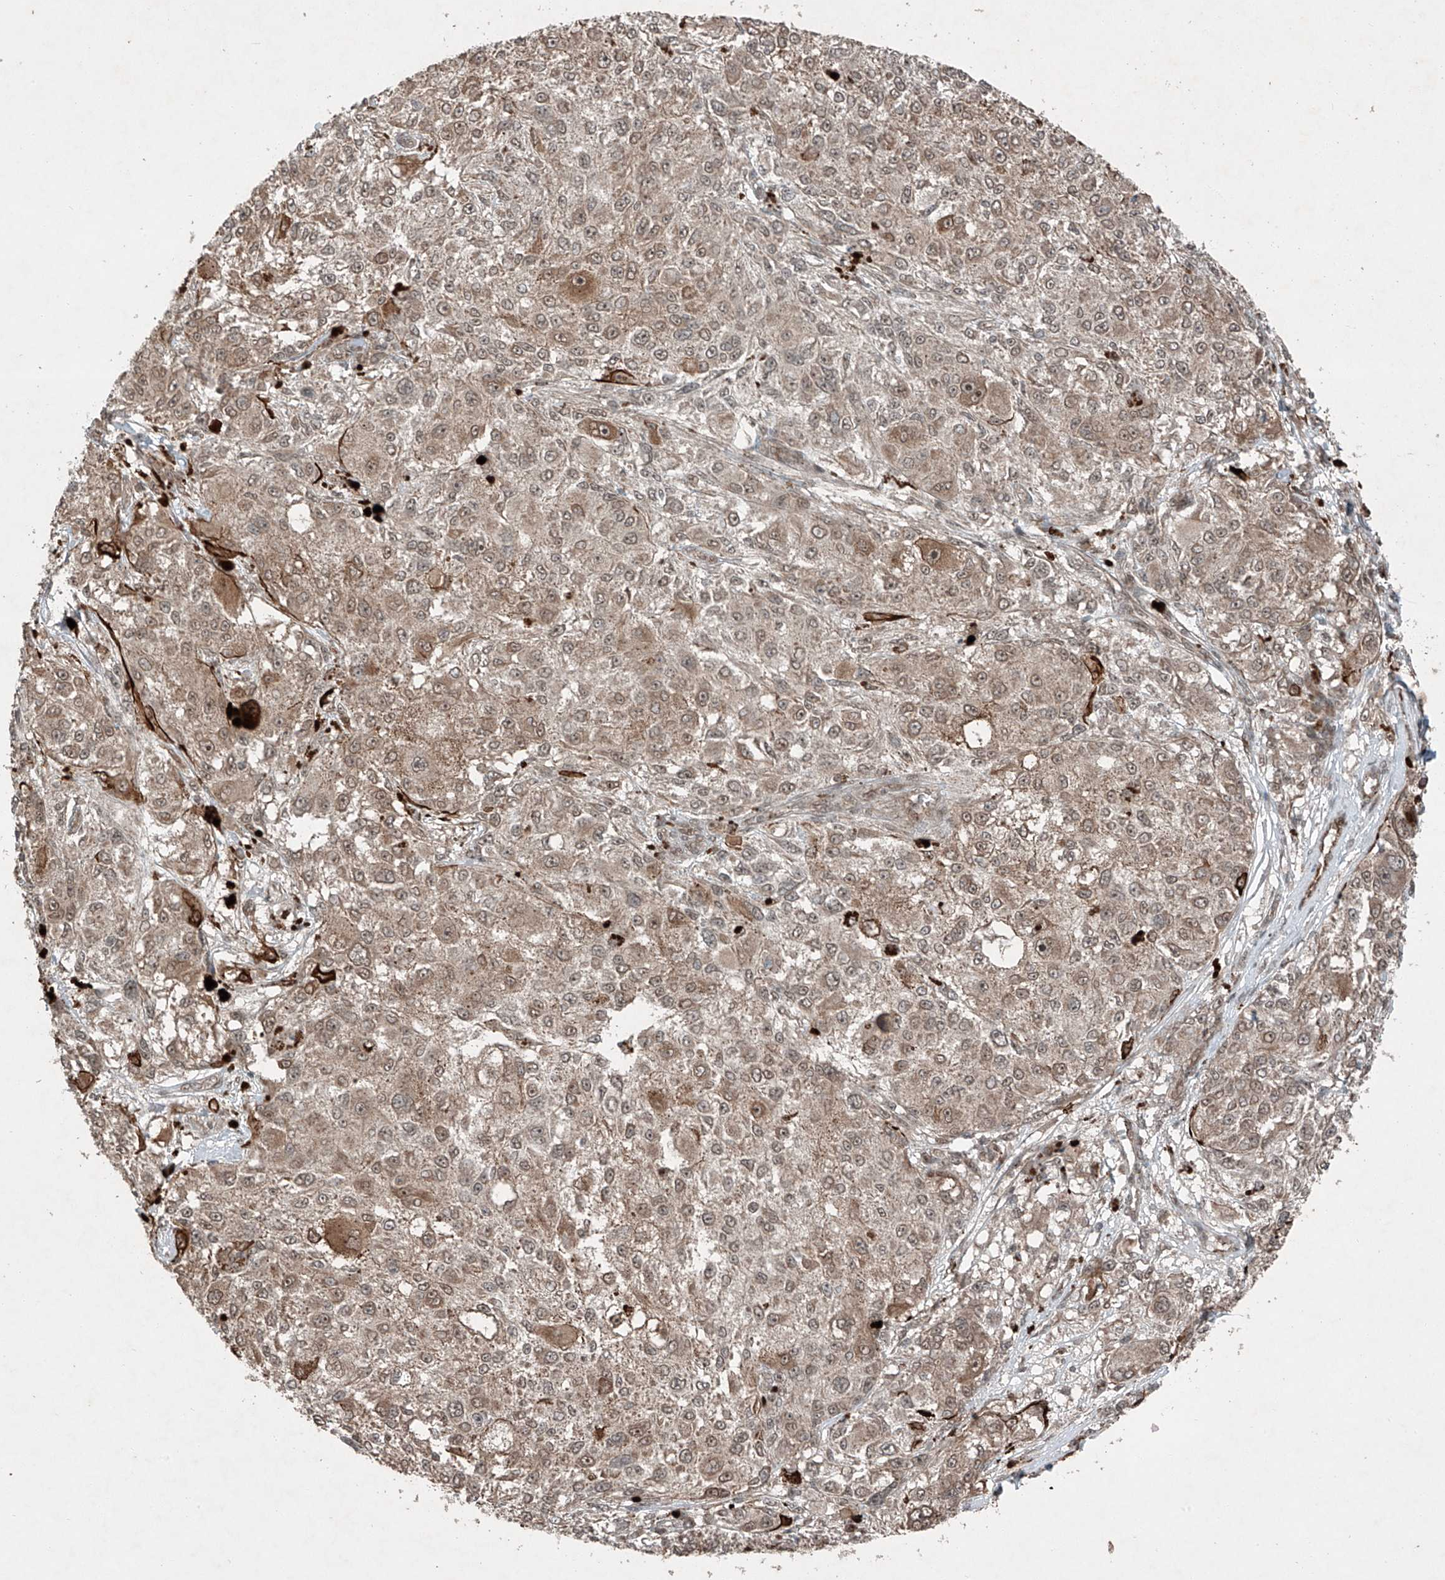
{"staining": {"intensity": "weak", "quantity": ">75%", "location": "cytoplasmic/membranous,nuclear"}, "tissue": "melanoma", "cell_type": "Tumor cells", "image_type": "cancer", "snomed": [{"axis": "morphology", "description": "Necrosis, NOS"}, {"axis": "morphology", "description": "Malignant melanoma, NOS"}, {"axis": "topography", "description": "Skin"}], "caption": "Melanoma stained for a protein displays weak cytoplasmic/membranous and nuclear positivity in tumor cells.", "gene": "ZNF620", "patient": {"sex": "female", "age": 87}}